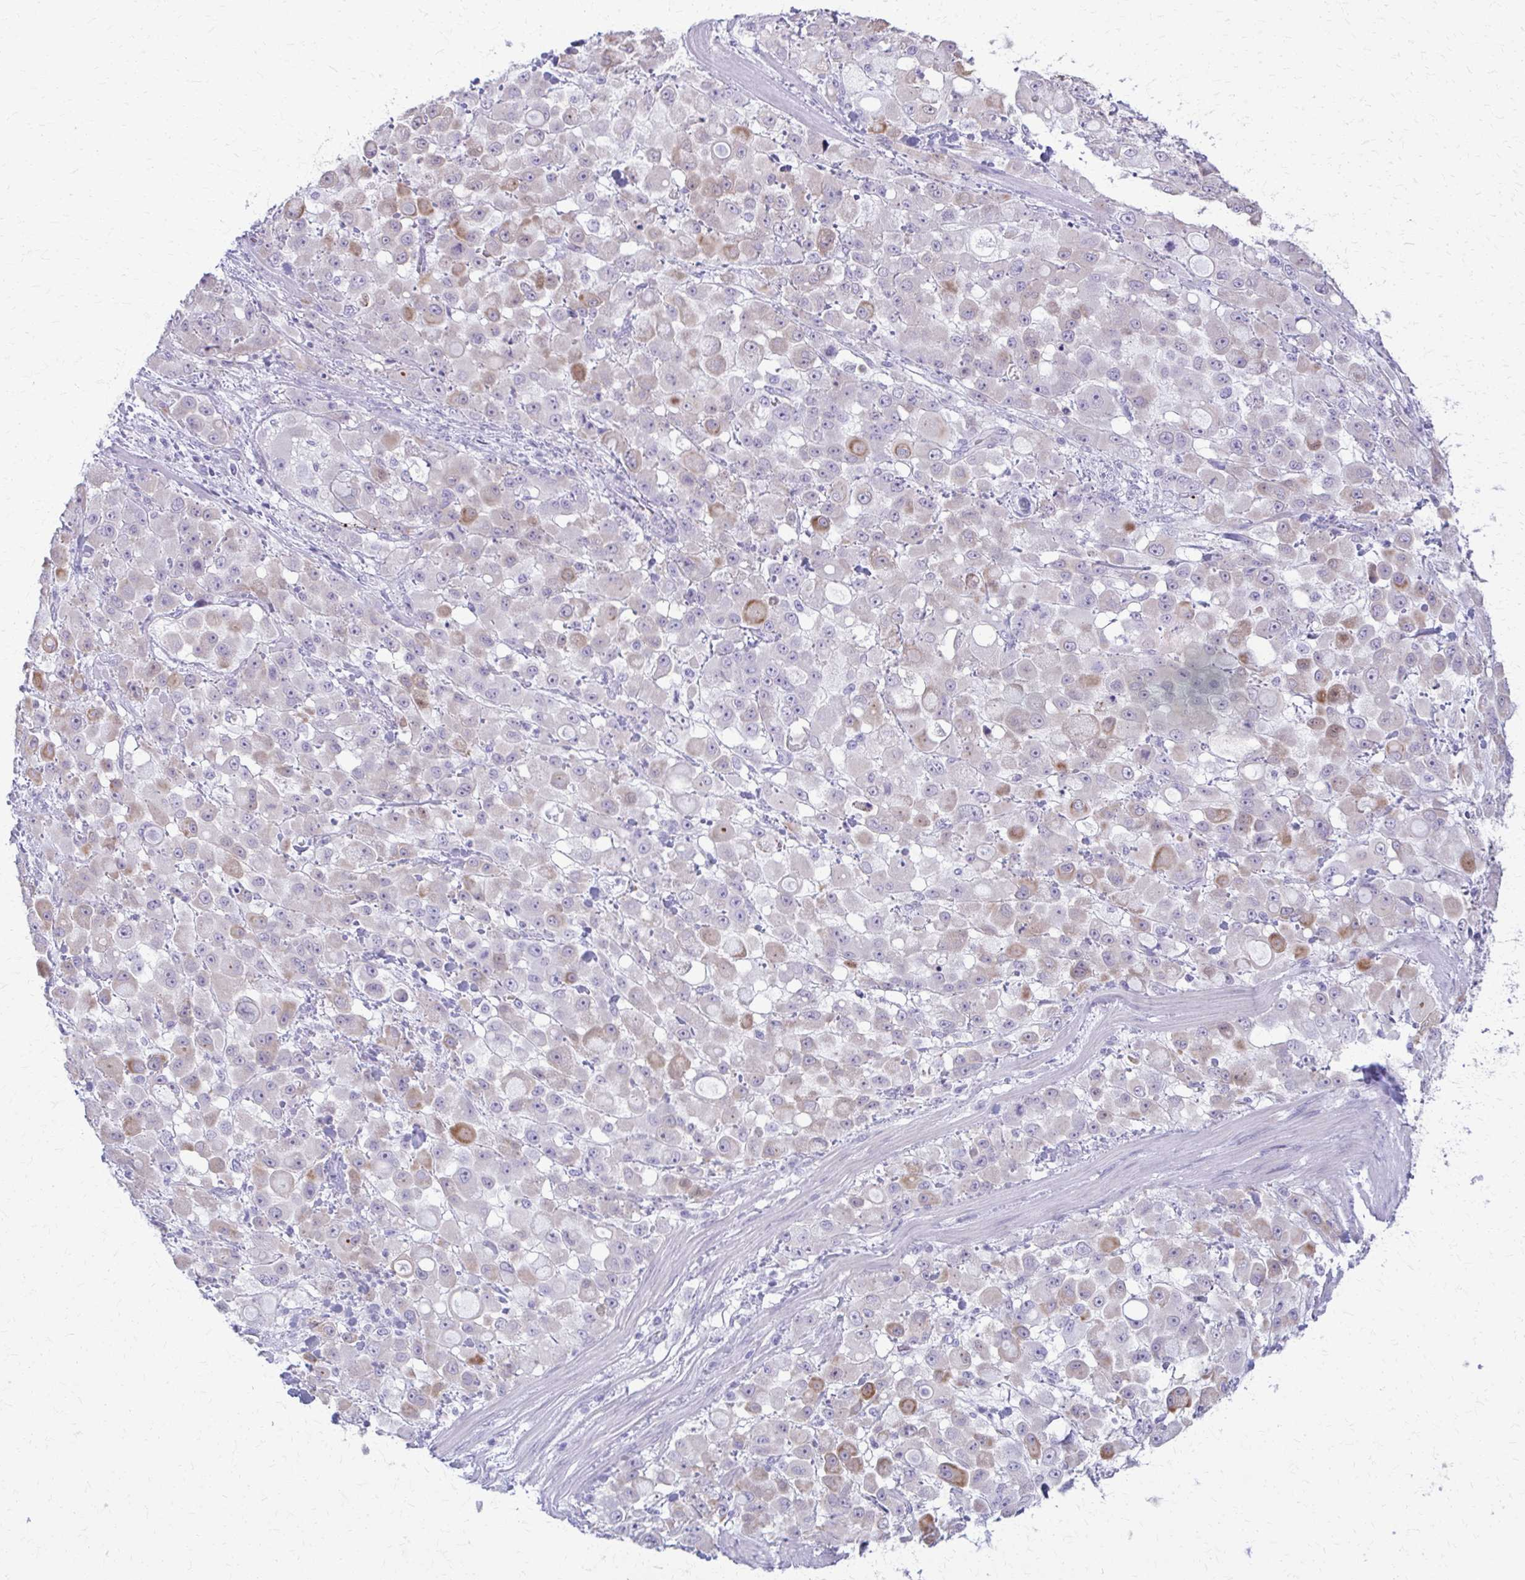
{"staining": {"intensity": "moderate", "quantity": "<25%", "location": "cytoplasmic/membranous"}, "tissue": "stomach cancer", "cell_type": "Tumor cells", "image_type": "cancer", "snomed": [{"axis": "morphology", "description": "Adenocarcinoma, NOS"}, {"axis": "topography", "description": "Stomach"}], "caption": "A brown stain highlights moderate cytoplasmic/membranous expression of a protein in adenocarcinoma (stomach) tumor cells. (DAB = brown stain, brightfield microscopy at high magnification).", "gene": "OR4M1", "patient": {"sex": "female", "age": 76}}